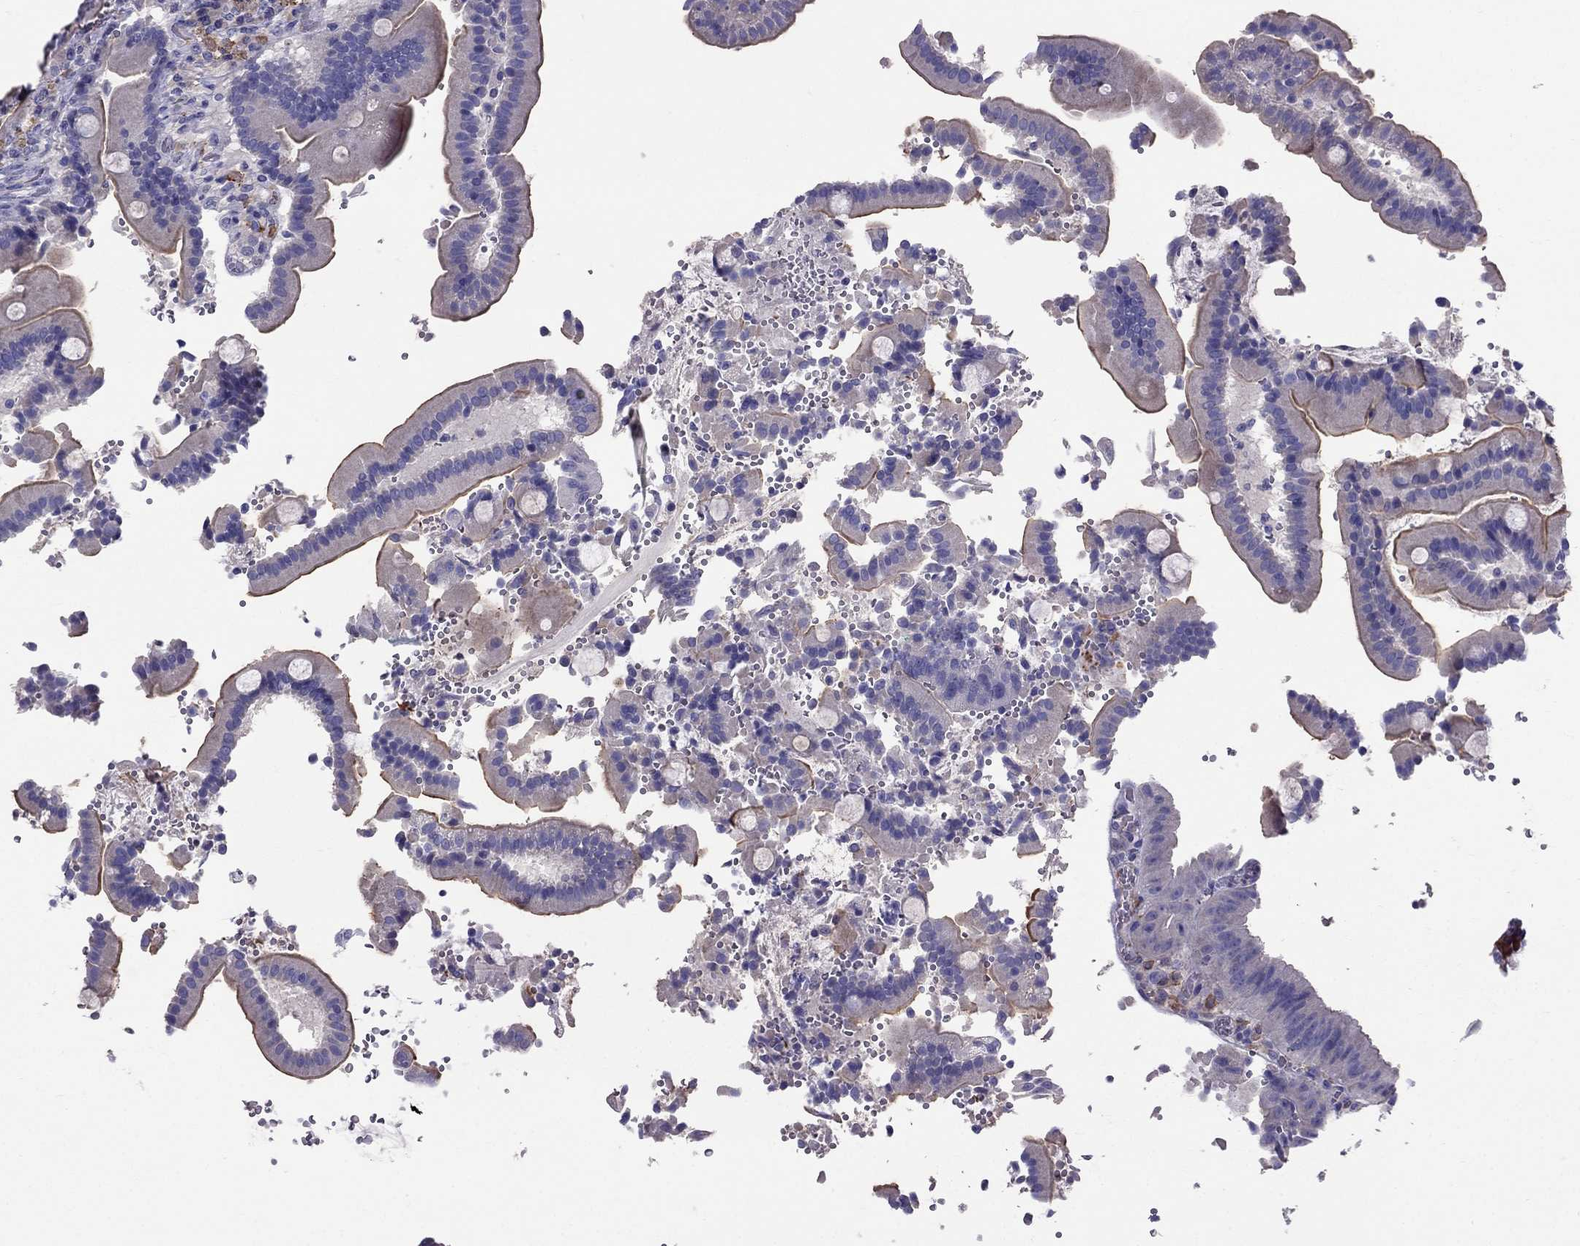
{"staining": {"intensity": "moderate", "quantity": "<25%", "location": "cytoplasmic/membranous"}, "tissue": "duodenum", "cell_type": "Glandular cells", "image_type": "normal", "snomed": [{"axis": "morphology", "description": "Normal tissue, NOS"}, {"axis": "topography", "description": "Duodenum"}], "caption": "Duodenum stained with a brown dye exhibits moderate cytoplasmic/membranous positive staining in about <25% of glandular cells.", "gene": "GPR50", "patient": {"sex": "female", "age": 62}}